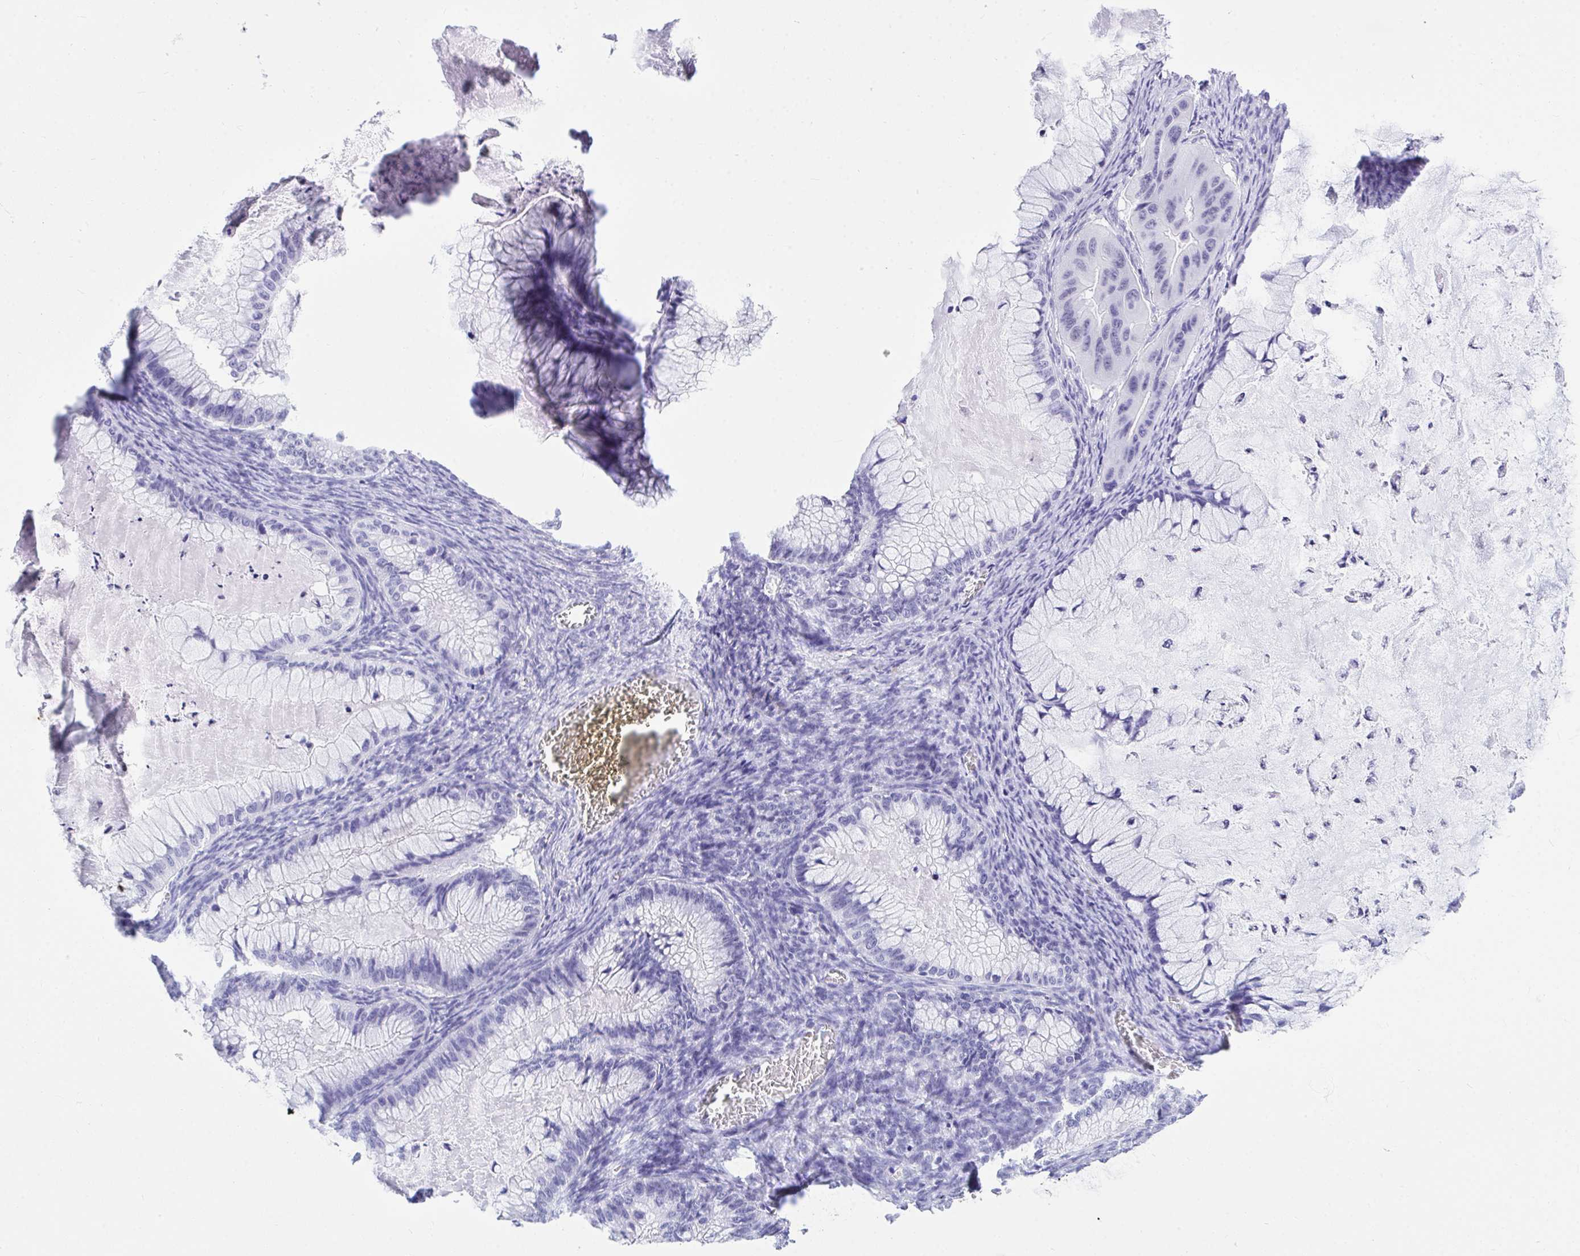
{"staining": {"intensity": "negative", "quantity": "none", "location": "none"}, "tissue": "ovarian cancer", "cell_type": "Tumor cells", "image_type": "cancer", "snomed": [{"axis": "morphology", "description": "Cystadenocarcinoma, mucinous, NOS"}, {"axis": "topography", "description": "Ovary"}], "caption": "Photomicrograph shows no significant protein expression in tumor cells of ovarian cancer (mucinous cystadenocarcinoma). (DAB (3,3'-diaminobenzidine) immunohistochemistry (IHC), high magnification).", "gene": "THOP1", "patient": {"sex": "female", "age": 72}}